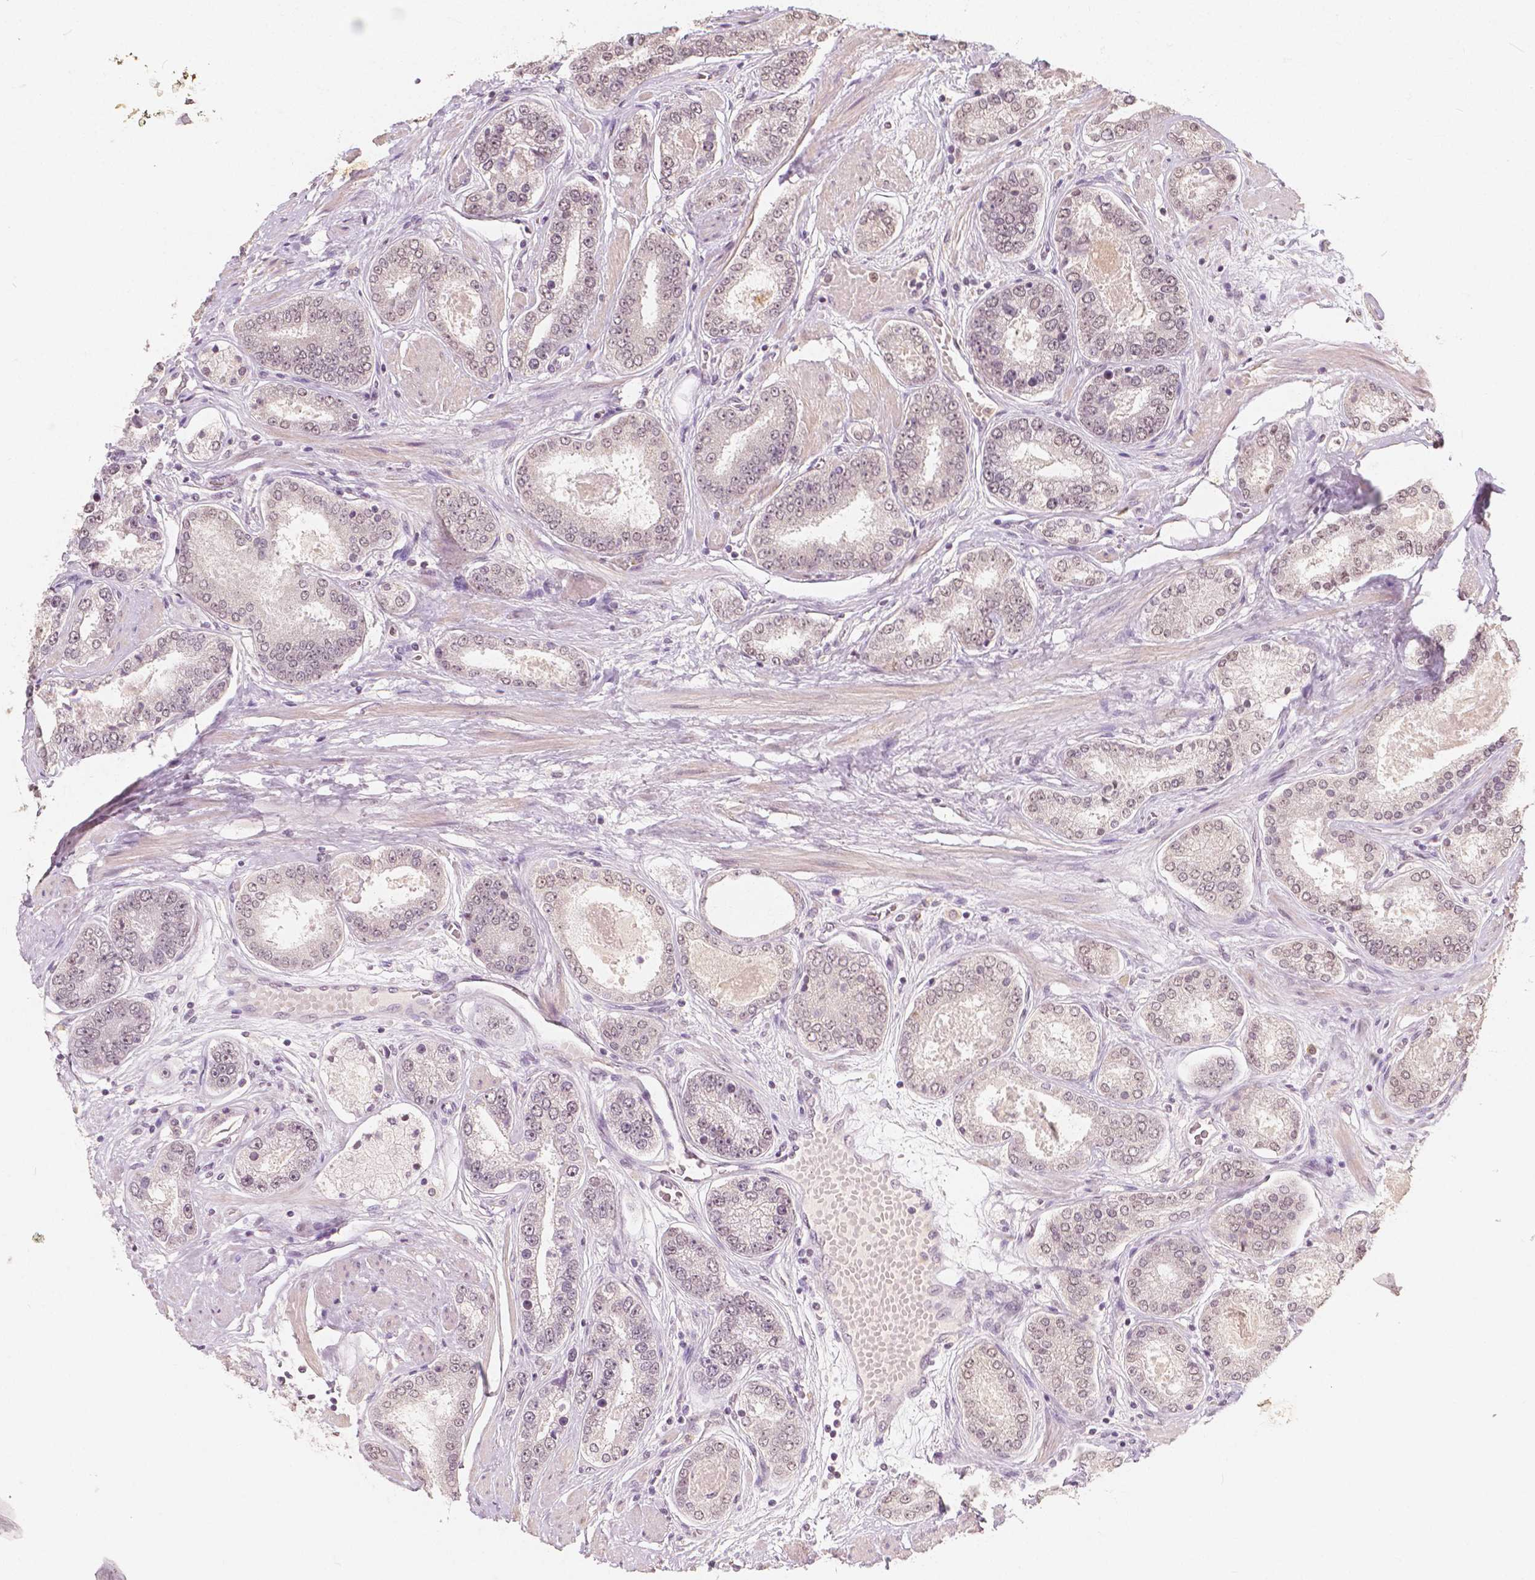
{"staining": {"intensity": "weak", "quantity": "25%-75%", "location": "nuclear"}, "tissue": "prostate cancer", "cell_type": "Tumor cells", "image_type": "cancer", "snomed": [{"axis": "morphology", "description": "Adenocarcinoma, High grade"}, {"axis": "topography", "description": "Prostate"}], "caption": "Protein staining demonstrates weak nuclear positivity in about 25%-75% of tumor cells in prostate cancer (high-grade adenocarcinoma).", "gene": "NOLC1", "patient": {"sex": "male", "age": 63}}